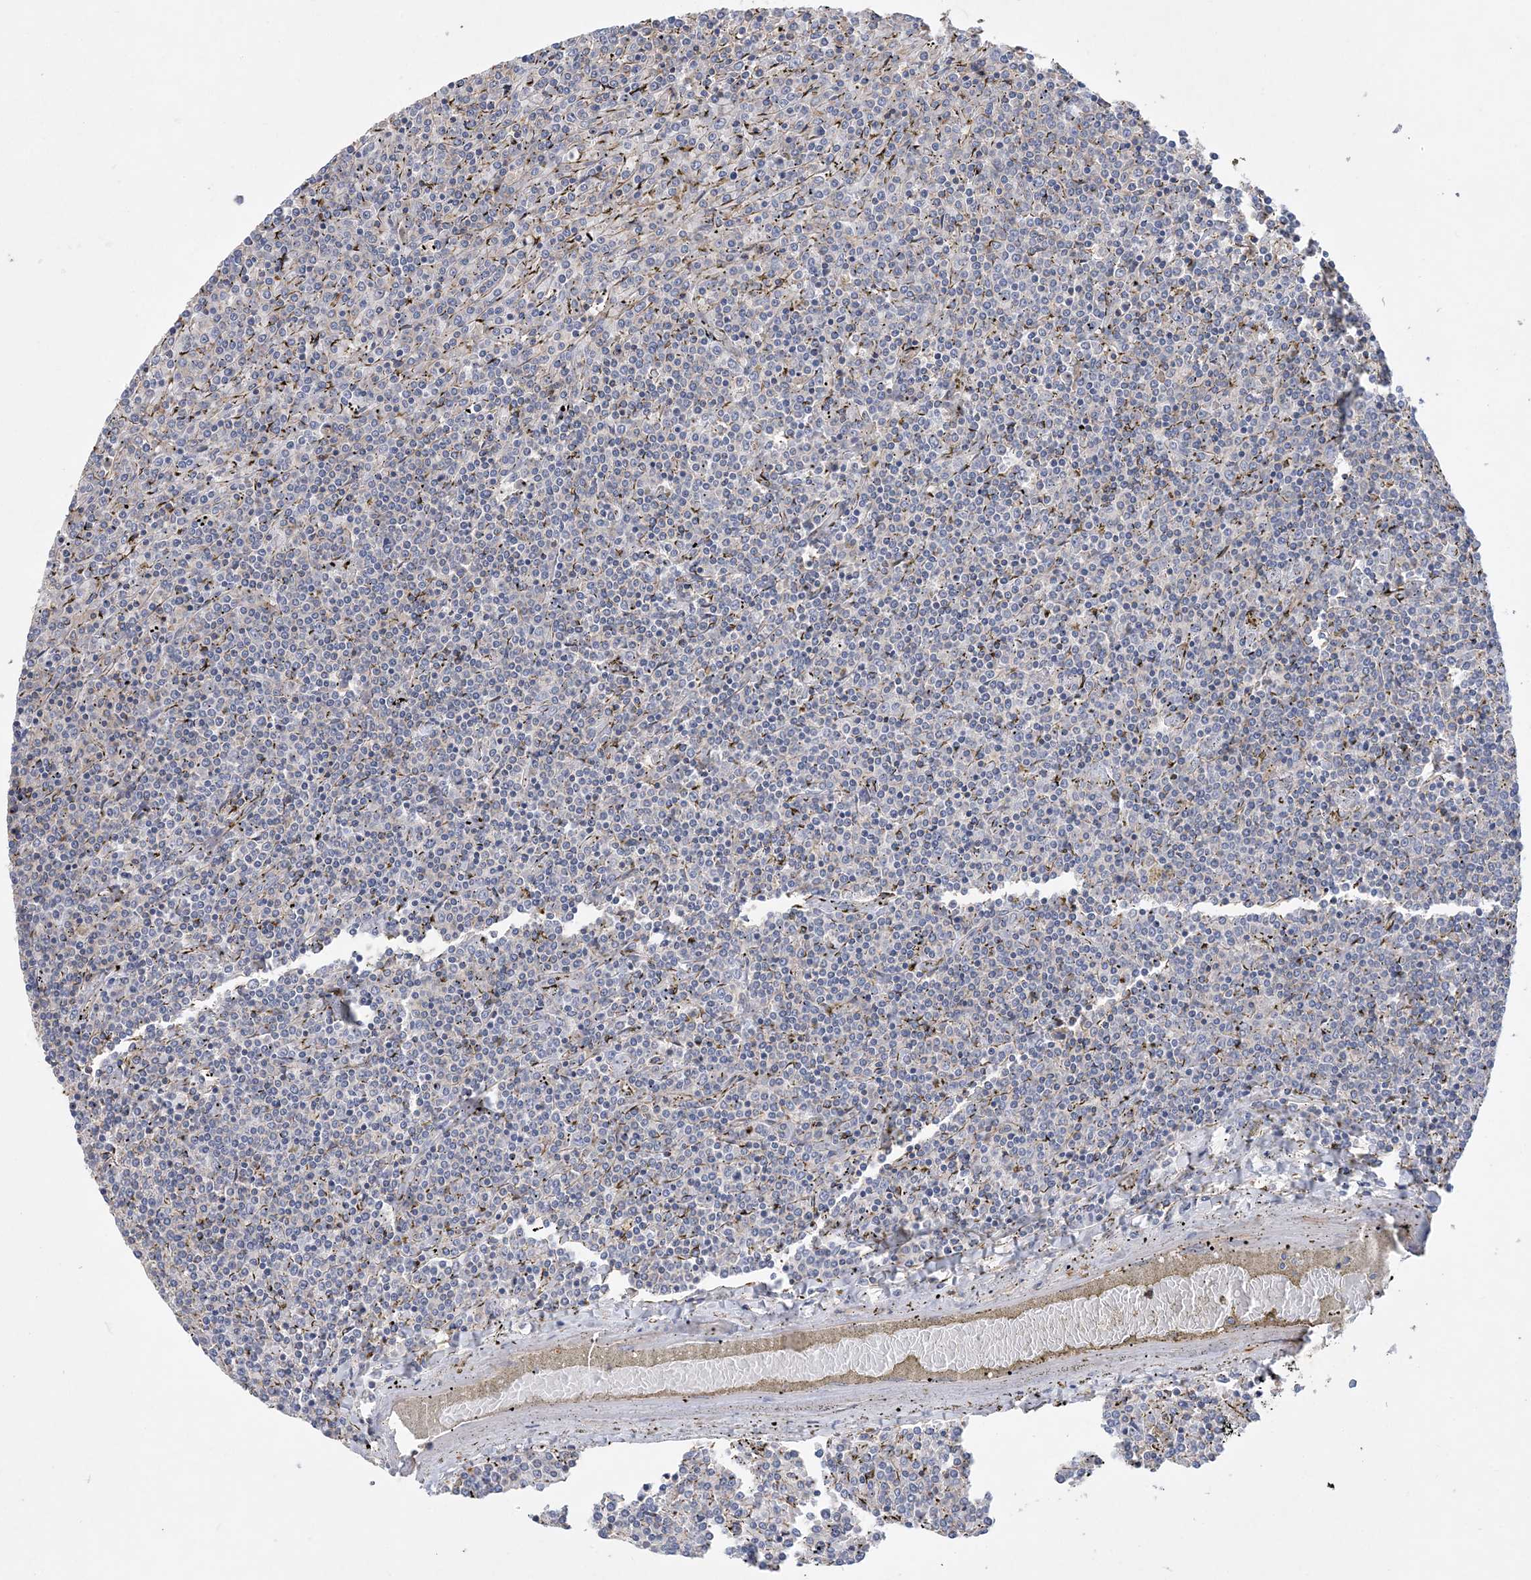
{"staining": {"intensity": "negative", "quantity": "none", "location": "none"}, "tissue": "lymphoma", "cell_type": "Tumor cells", "image_type": "cancer", "snomed": [{"axis": "morphology", "description": "Malignant lymphoma, non-Hodgkin's type, Low grade"}, {"axis": "topography", "description": "Spleen"}], "caption": "DAB immunohistochemical staining of human low-grade malignant lymphoma, non-Hodgkin's type shows no significant expression in tumor cells.", "gene": "PIGC", "patient": {"sex": "female", "age": 19}}